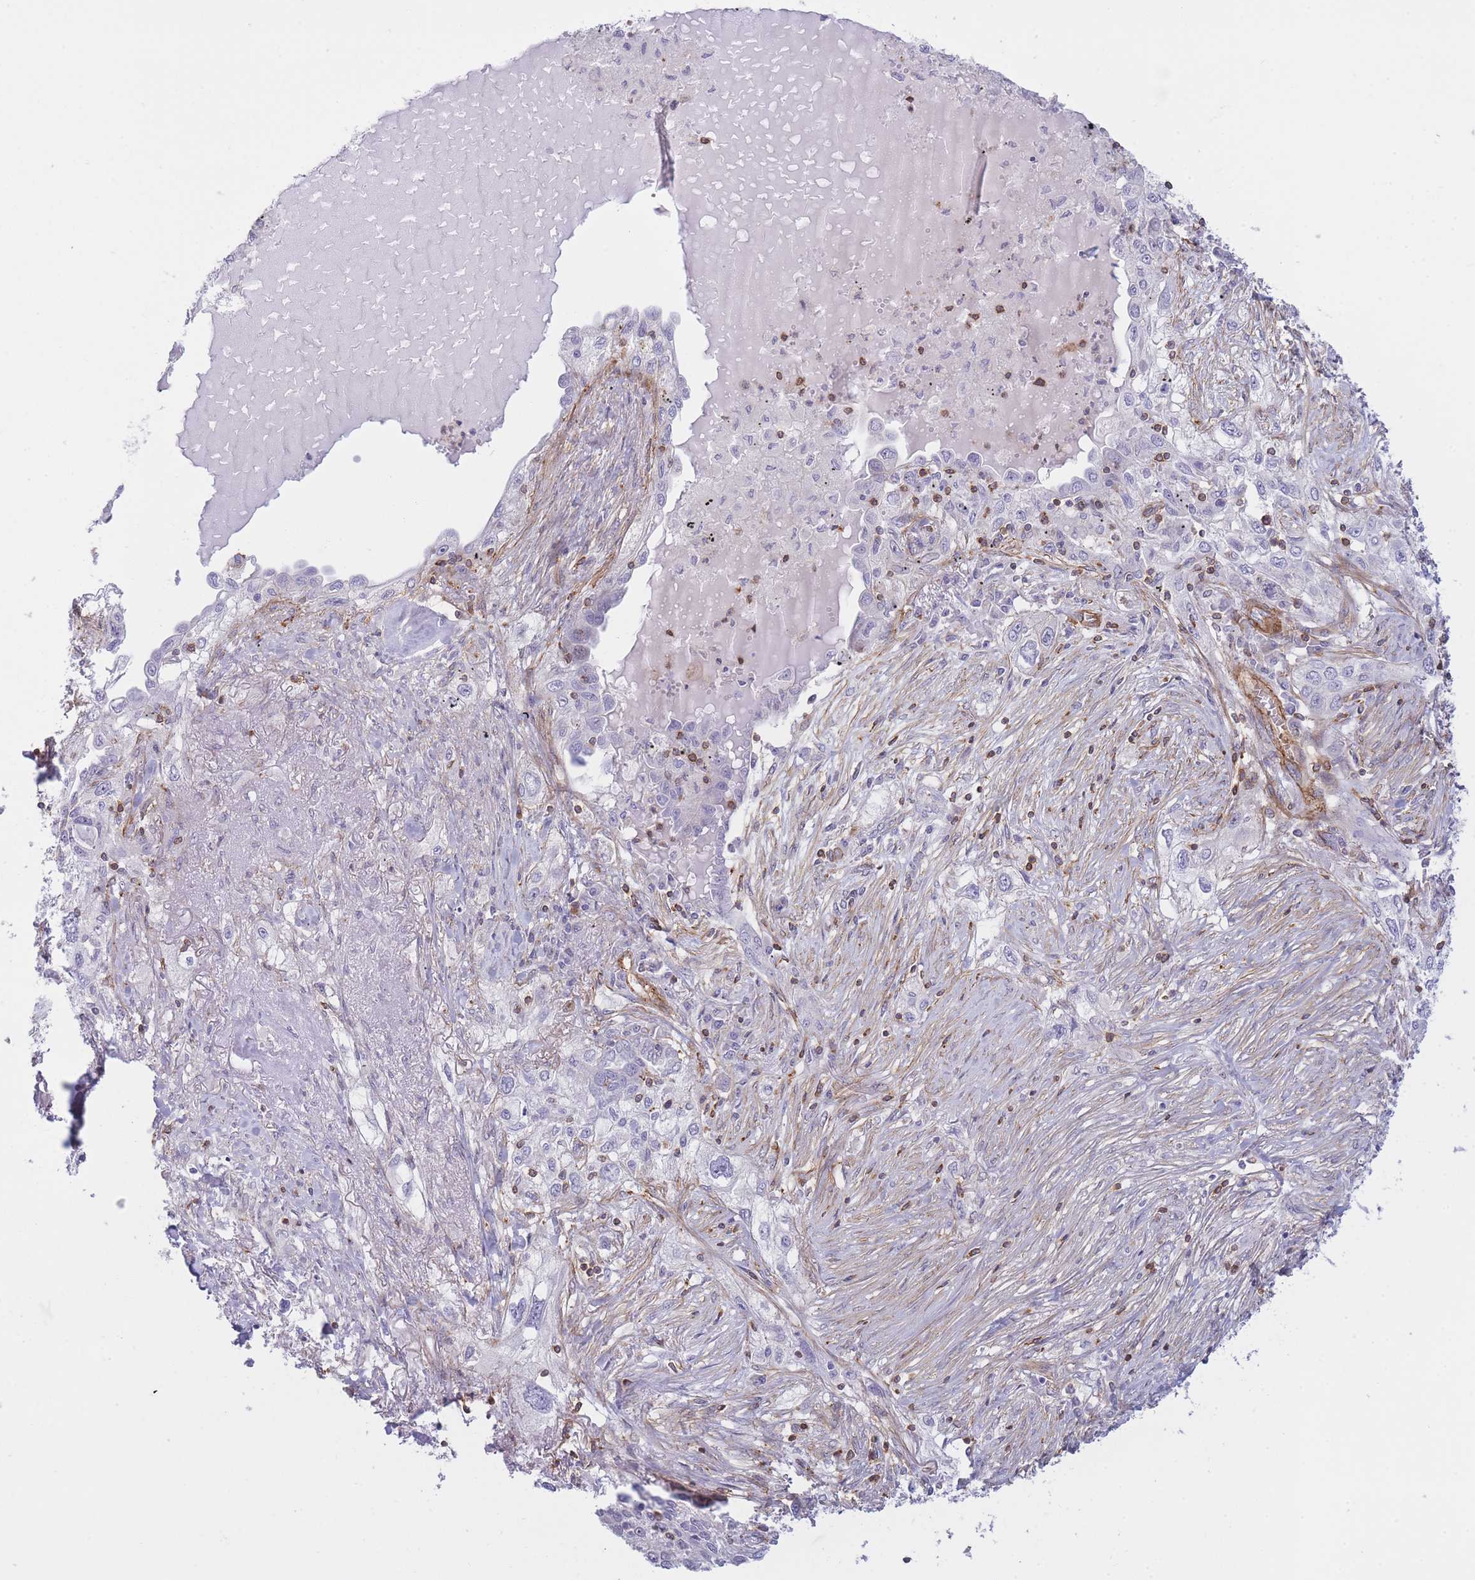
{"staining": {"intensity": "negative", "quantity": "none", "location": "none"}, "tissue": "lung cancer", "cell_type": "Tumor cells", "image_type": "cancer", "snomed": [{"axis": "morphology", "description": "Squamous cell carcinoma, NOS"}, {"axis": "topography", "description": "Lung"}], "caption": "IHC micrograph of human lung cancer stained for a protein (brown), which reveals no staining in tumor cells. The staining is performed using DAB (3,3'-diaminobenzidine) brown chromogen with nuclei counter-stained in using hematoxylin.", "gene": "CDC25B", "patient": {"sex": "female", "age": 69}}